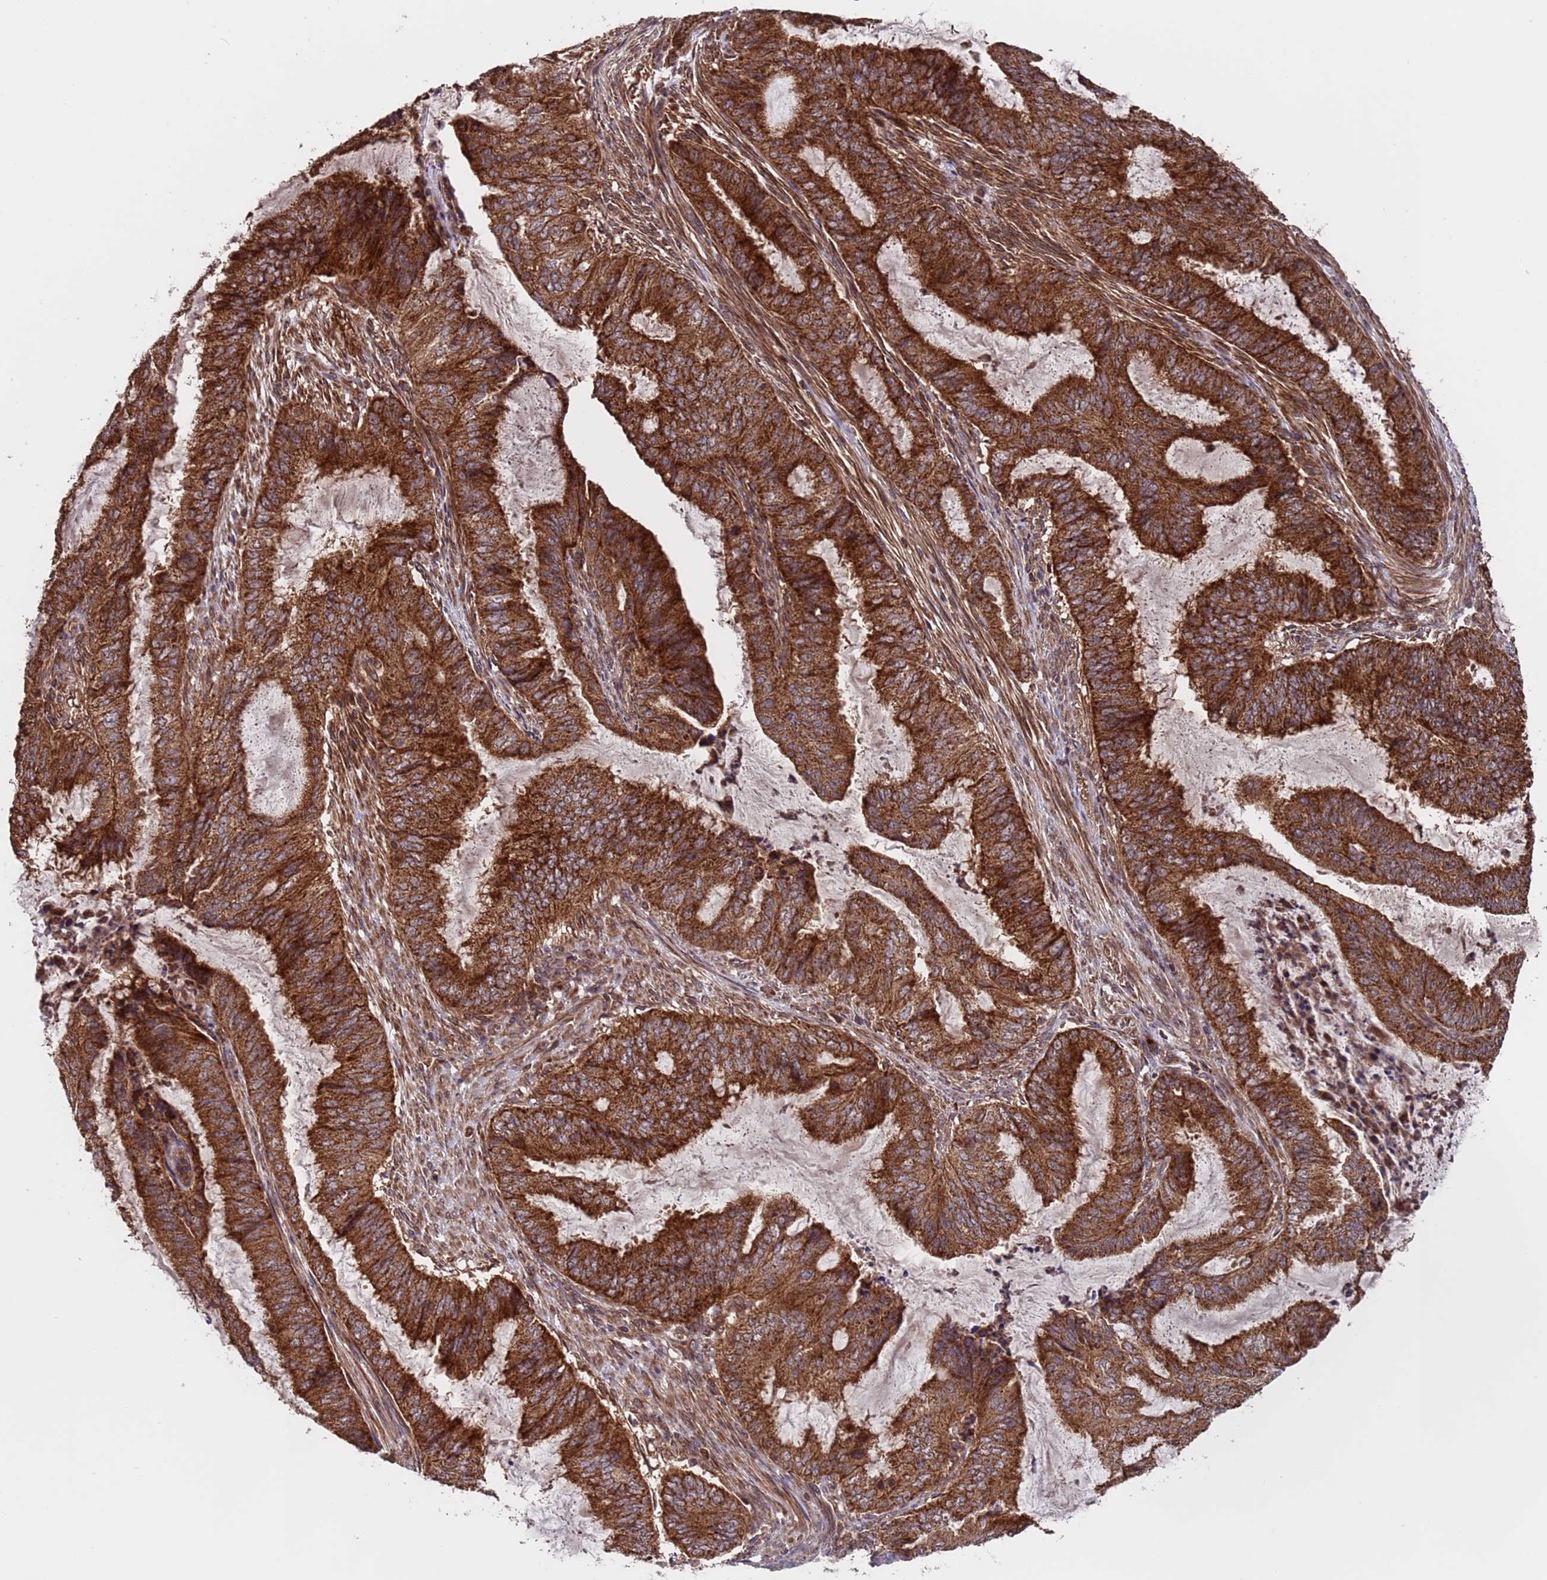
{"staining": {"intensity": "strong", "quantity": ">75%", "location": "cytoplasmic/membranous"}, "tissue": "endometrial cancer", "cell_type": "Tumor cells", "image_type": "cancer", "snomed": [{"axis": "morphology", "description": "Adenocarcinoma, NOS"}, {"axis": "topography", "description": "Endometrium"}], "caption": "DAB immunohistochemical staining of human endometrial adenocarcinoma displays strong cytoplasmic/membranous protein staining in about >75% of tumor cells. (IHC, brightfield microscopy, high magnification).", "gene": "TSR3", "patient": {"sex": "female", "age": 51}}